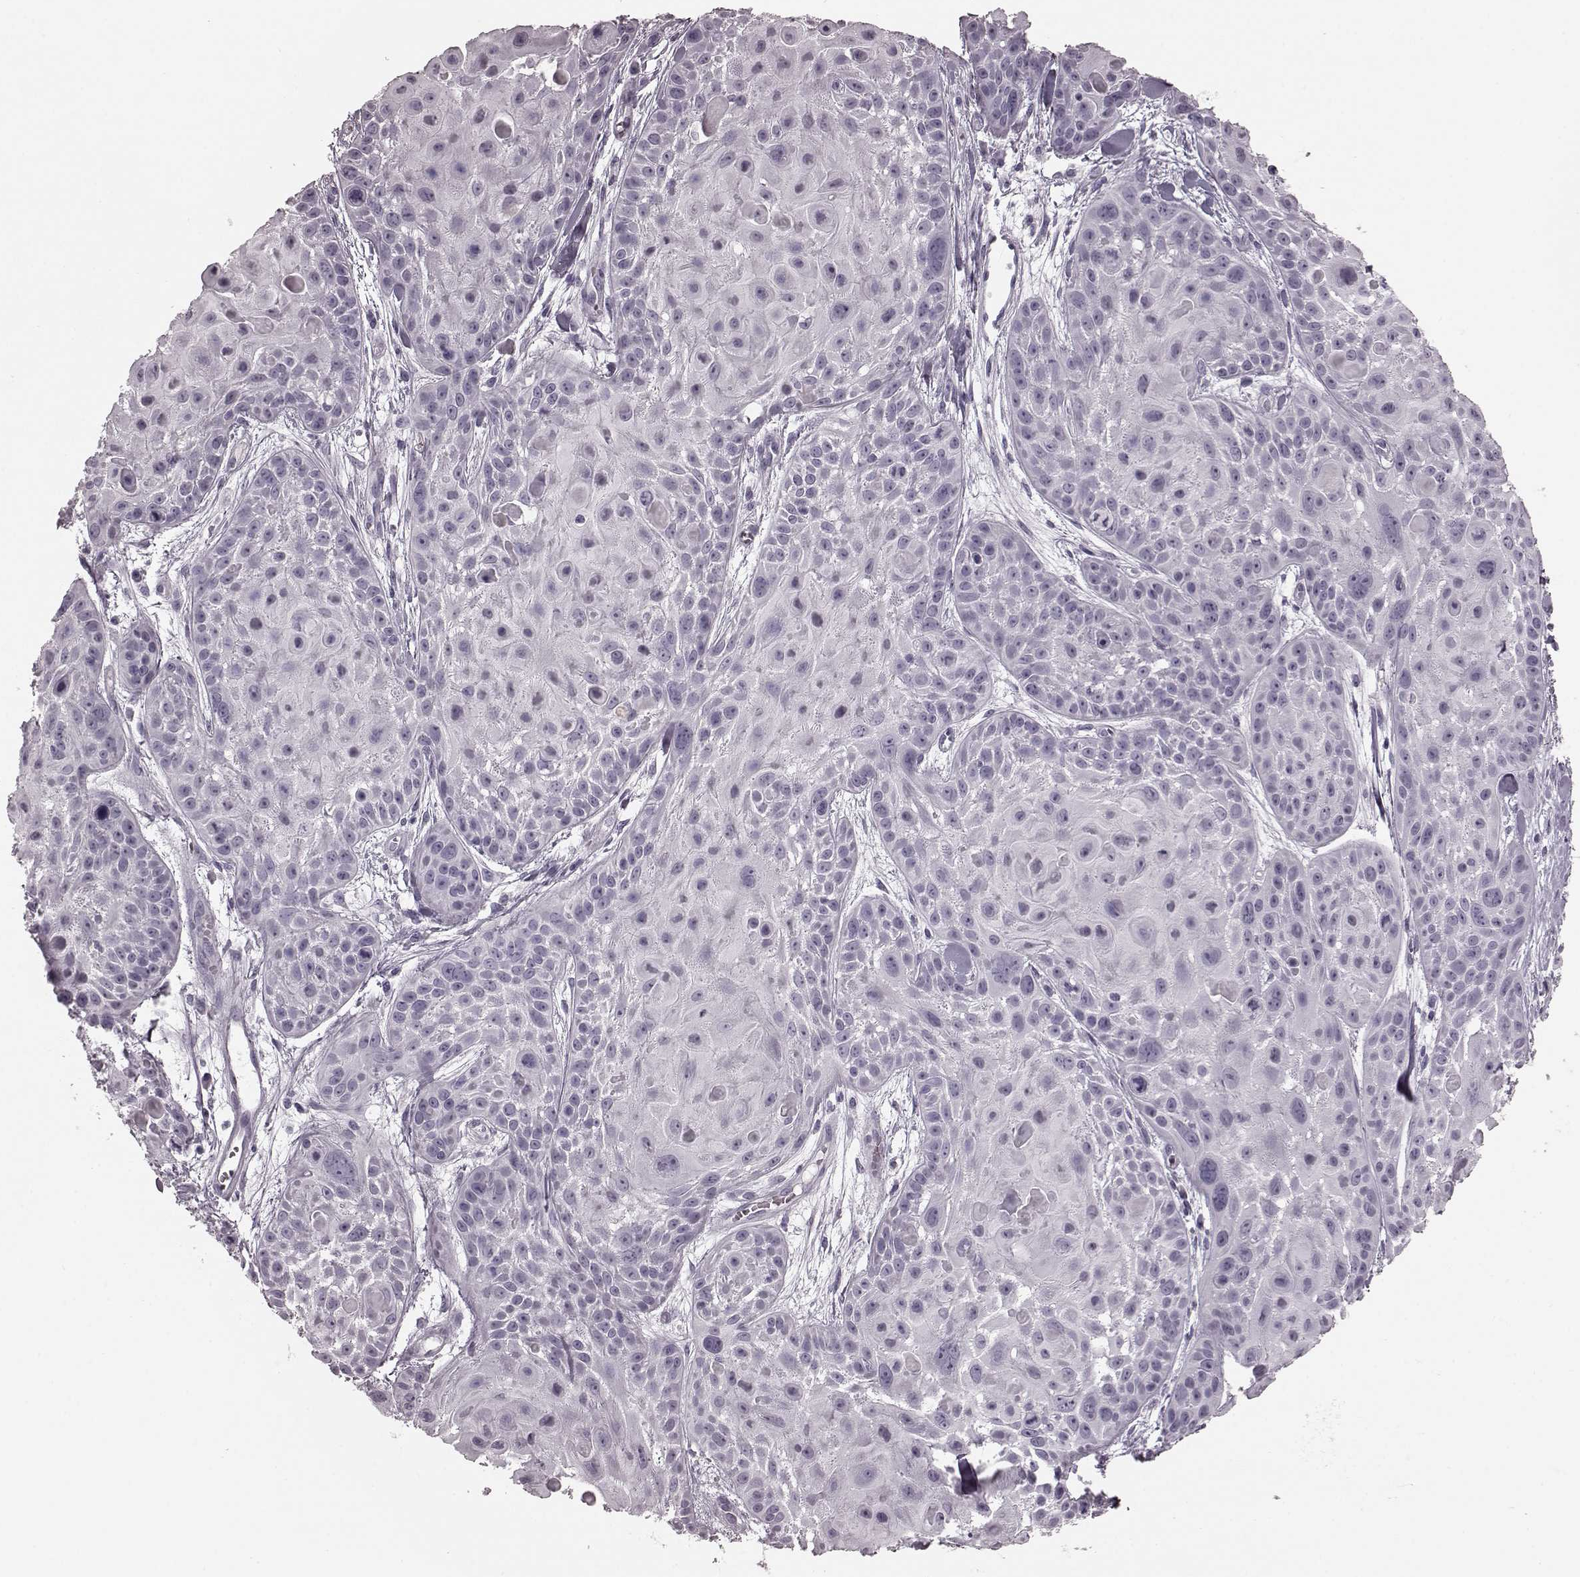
{"staining": {"intensity": "negative", "quantity": "none", "location": "none"}, "tissue": "skin cancer", "cell_type": "Tumor cells", "image_type": "cancer", "snomed": [{"axis": "morphology", "description": "Squamous cell carcinoma, NOS"}, {"axis": "topography", "description": "Skin"}, {"axis": "topography", "description": "Anal"}], "caption": "Immunohistochemistry (IHC) of skin cancer (squamous cell carcinoma) displays no positivity in tumor cells.", "gene": "TRPM1", "patient": {"sex": "female", "age": 75}}